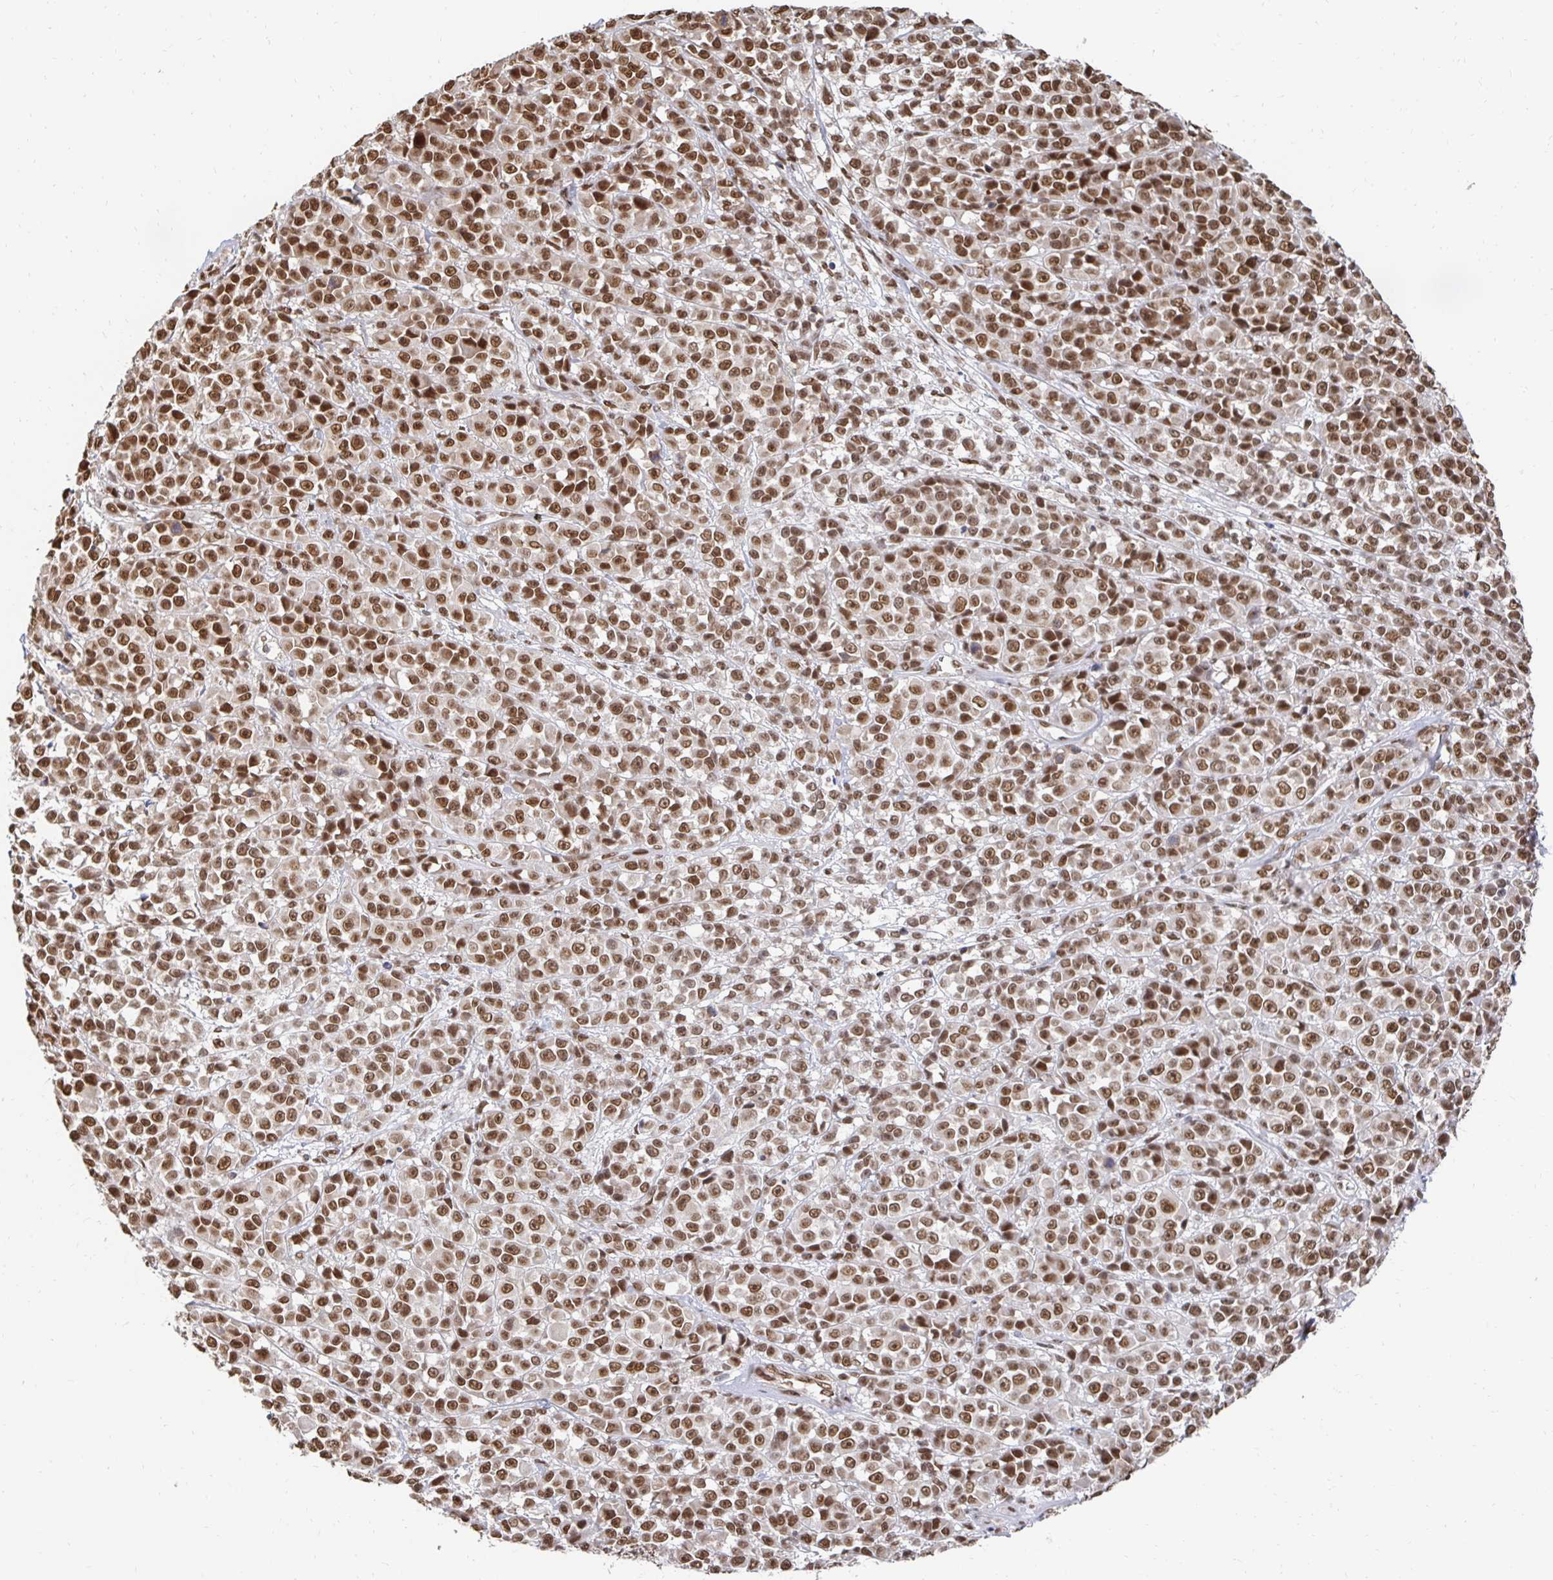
{"staining": {"intensity": "strong", "quantity": ">75%", "location": "nuclear"}, "tissue": "melanoma", "cell_type": "Tumor cells", "image_type": "cancer", "snomed": [{"axis": "morphology", "description": "Malignant melanoma, NOS"}, {"axis": "topography", "description": "Skin"}, {"axis": "topography", "description": "Skin of back"}], "caption": "An image showing strong nuclear expression in about >75% of tumor cells in melanoma, as visualized by brown immunohistochemical staining.", "gene": "GTF3C6", "patient": {"sex": "male", "age": 91}}